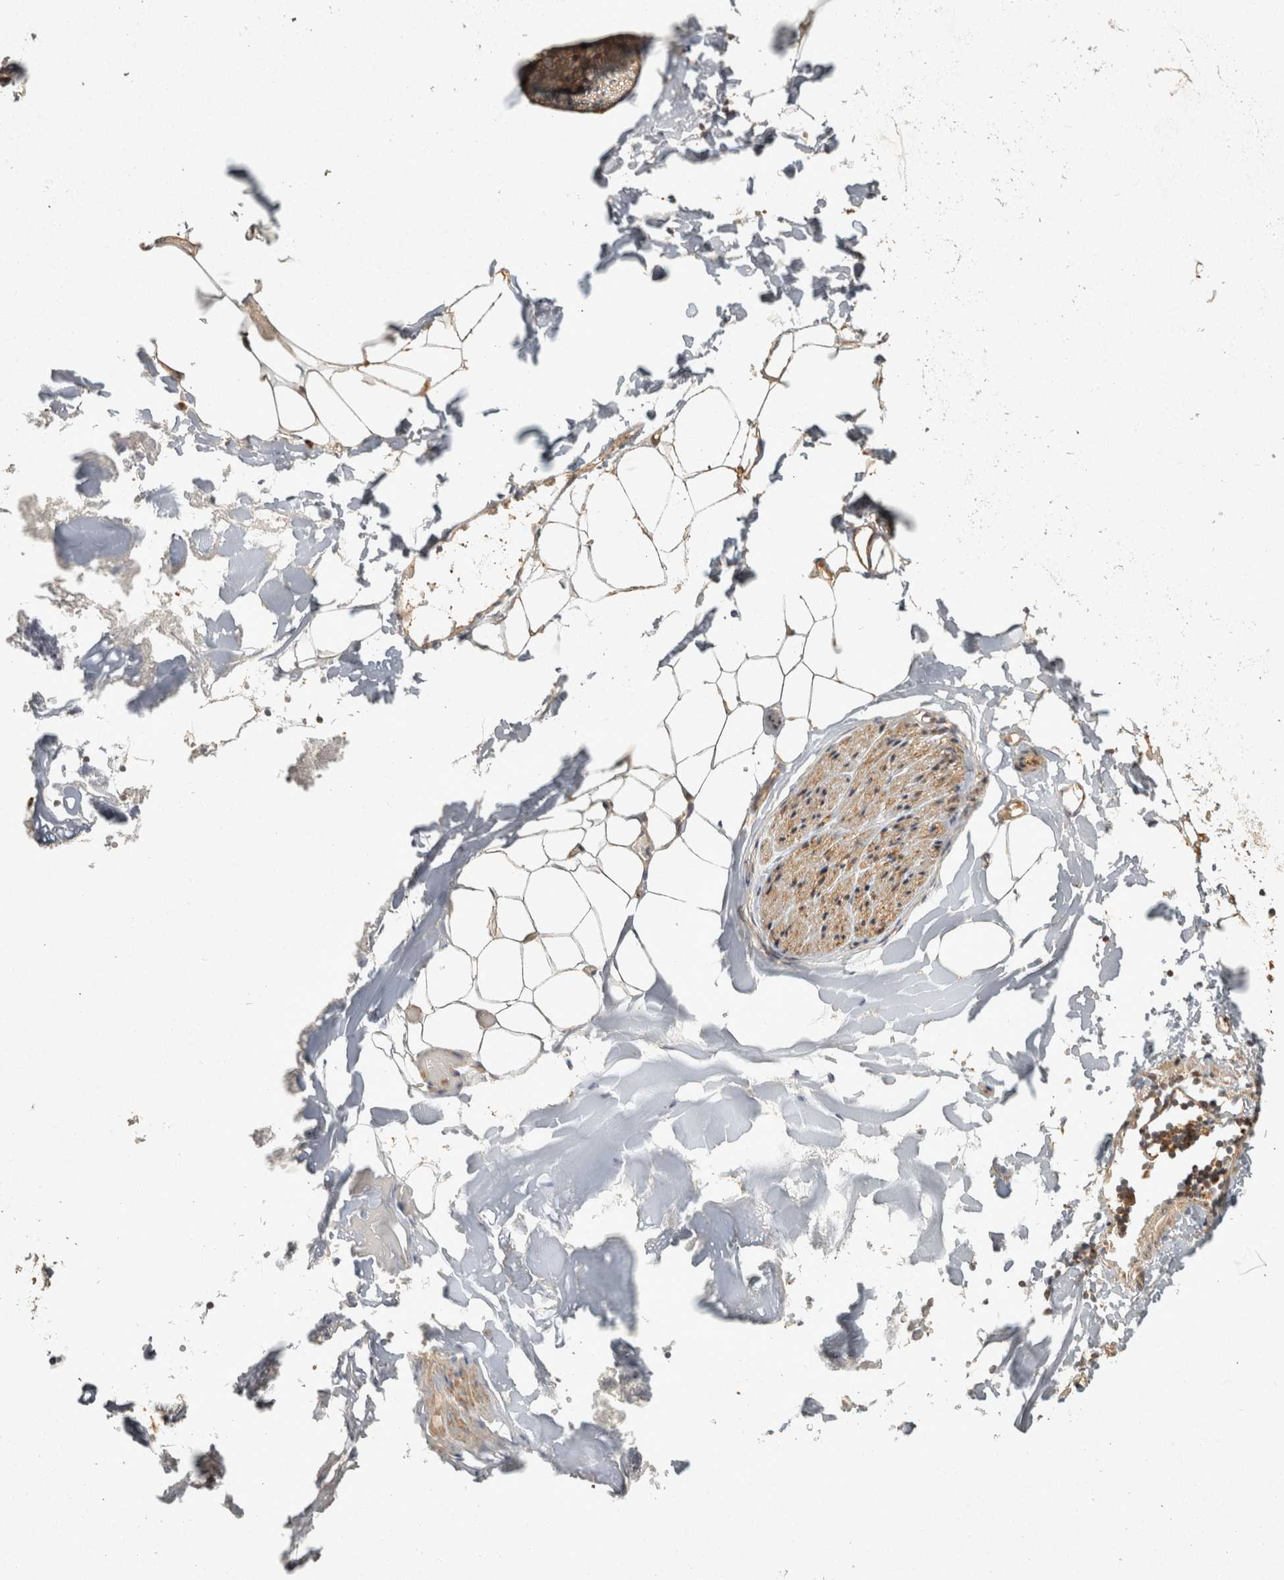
{"staining": {"intensity": "weak", "quantity": ">75%", "location": "cytoplasmic/membranous"}, "tissue": "adipose tissue", "cell_type": "Adipocytes", "image_type": "normal", "snomed": [{"axis": "morphology", "description": "Normal tissue, NOS"}, {"axis": "morphology", "description": "Adenocarcinoma, NOS"}, {"axis": "topography", "description": "Smooth muscle"}, {"axis": "topography", "description": "Colon"}], "caption": "Adipose tissue stained with immunohistochemistry shows weak cytoplasmic/membranous positivity in about >75% of adipocytes.", "gene": "CAMSAP2", "patient": {"sex": "male", "age": 14}}